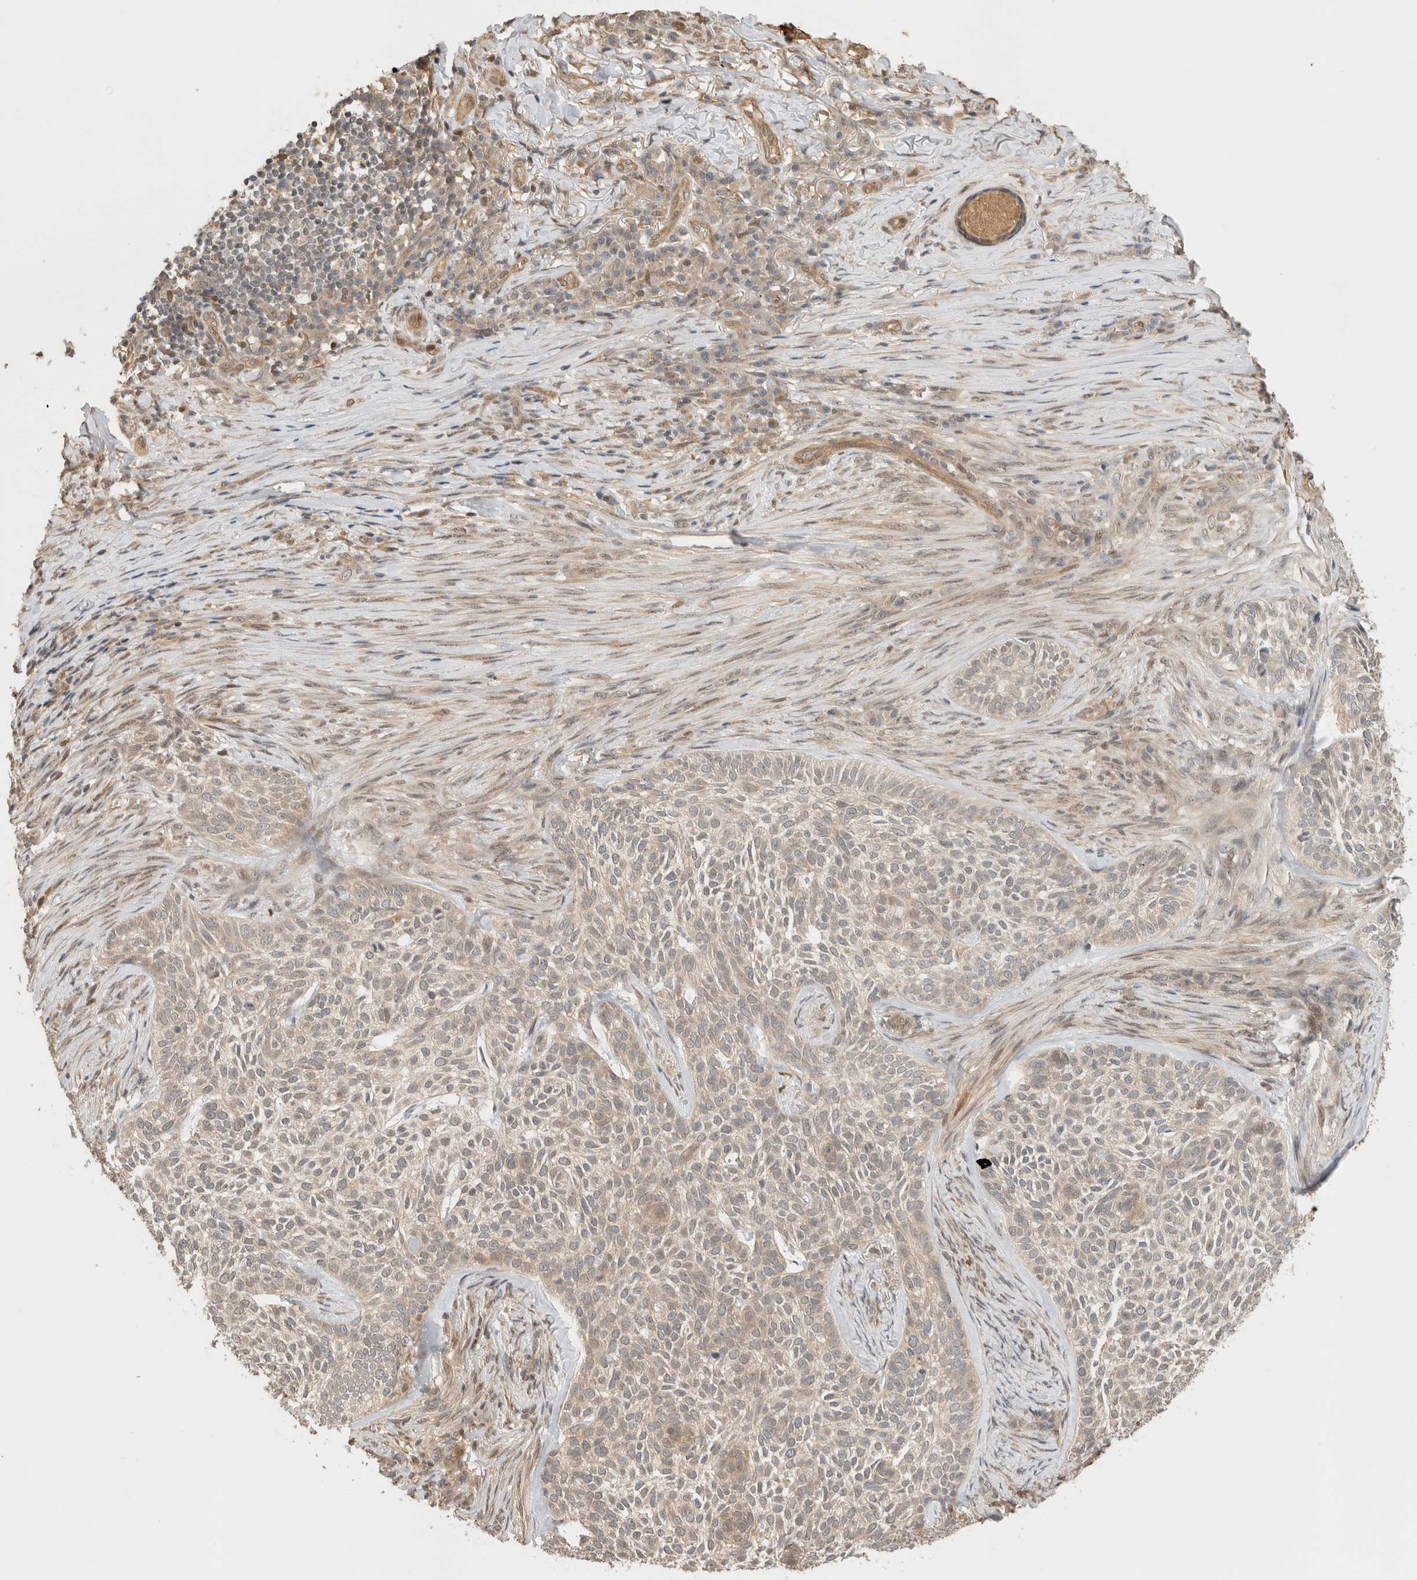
{"staining": {"intensity": "weak", "quantity": ">75%", "location": "cytoplasmic/membranous"}, "tissue": "skin cancer", "cell_type": "Tumor cells", "image_type": "cancer", "snomed": [{"axis": "morphology", "description": "Basal cell carcinoma"}, {"axis": "topography", "description": "Skin"}], "caption": "This micrograph reveals skin cancer stained with immunohistochemistry to label a protein in brown. The cytoplasmic/membranous of tumor cells show weak positivity for the protein. Nuclei are counter-stained blue.", "gene": "OTUD6B", "patient": {"sex": "female", "age": 64}}